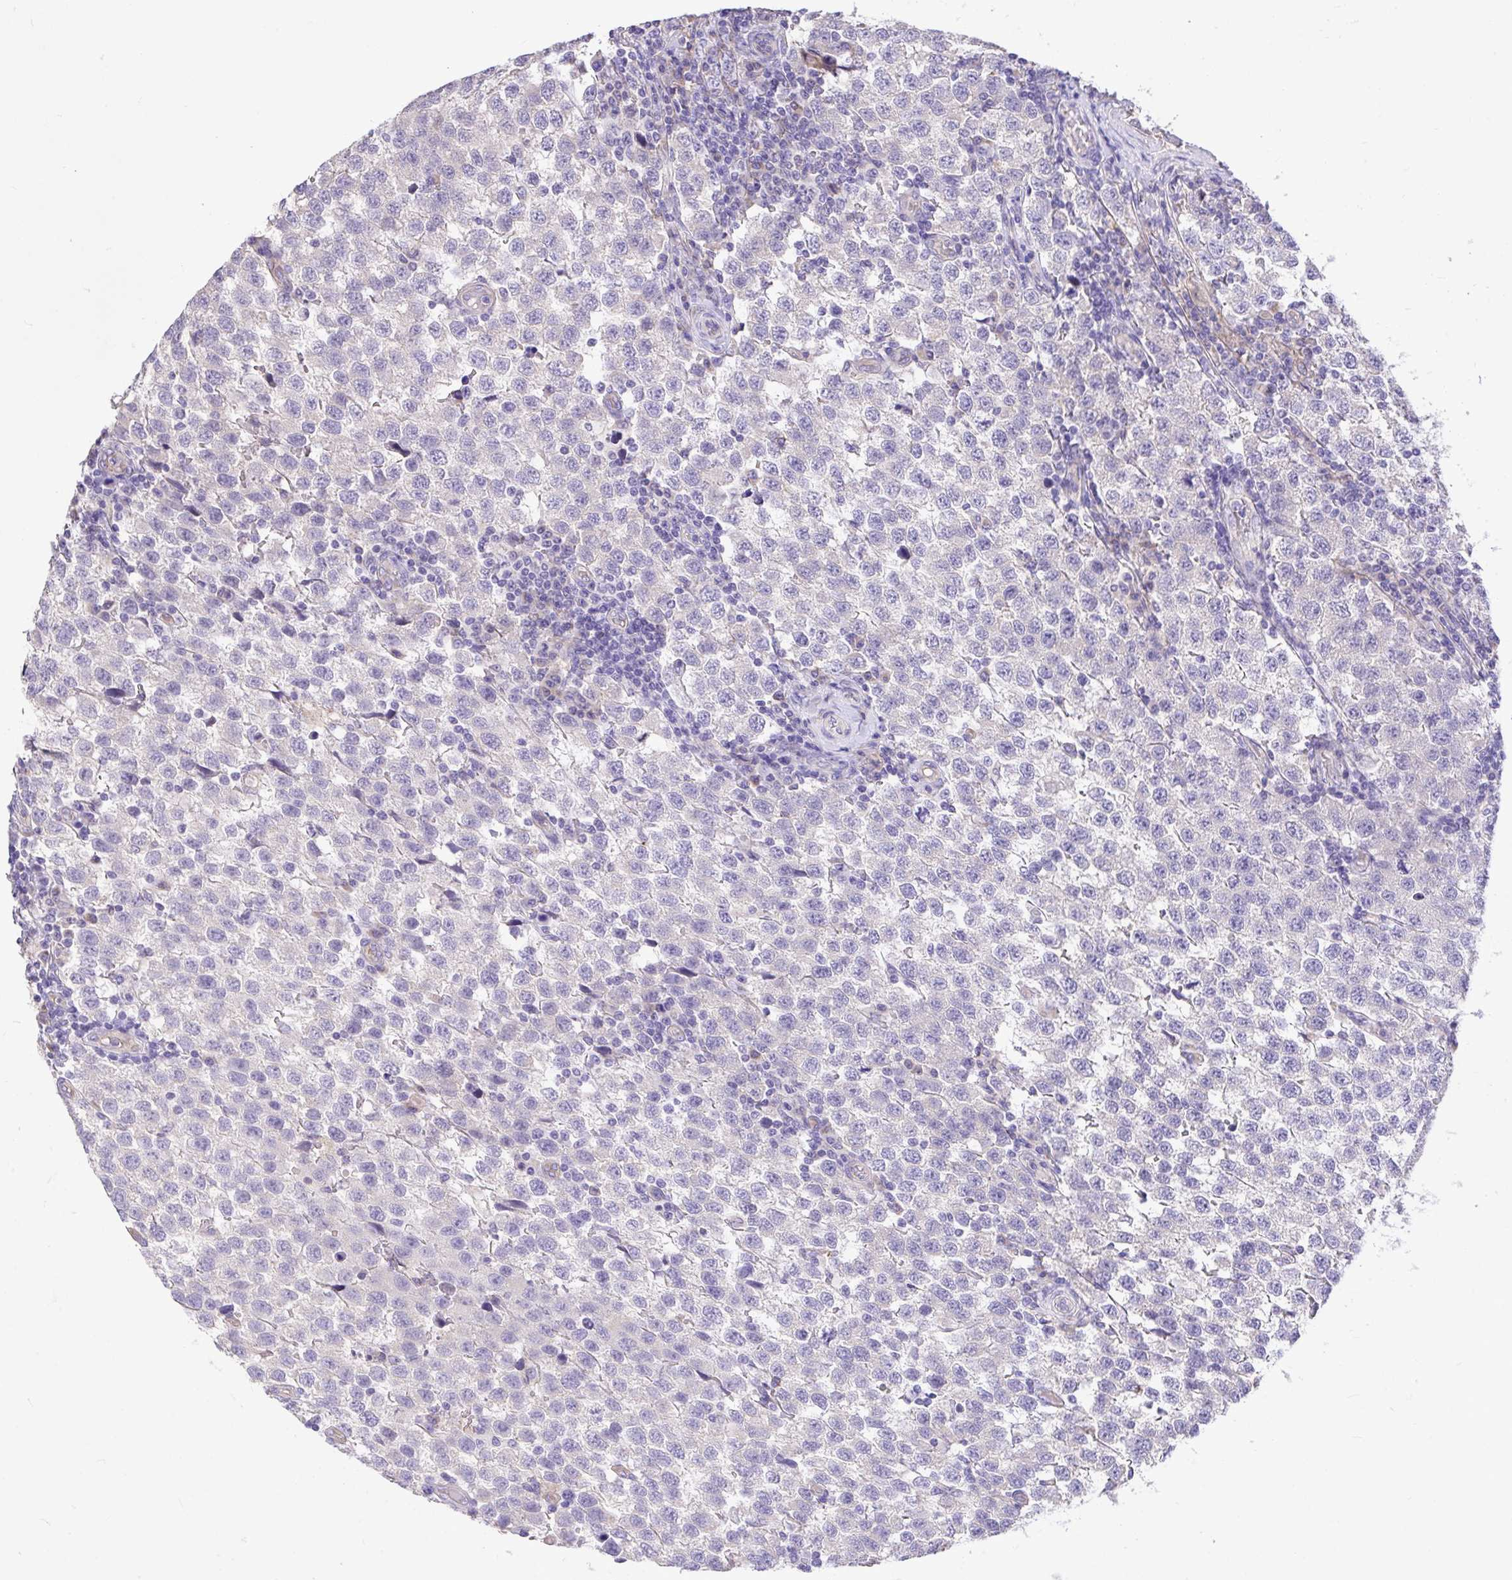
{"staining": {"intensity": "negative", "quantity": "none", "location": "none"}, "tissue": "testis cancer", "cell_type": "Tumor cells", "image_type": "cancer", "snomed": [{"axis": "morphology", "description": "Seminoma, NOS"}, {"axis": "topography", "description": "Testis"}], "caption": "This is an immunohistochemistry histopathology image of seminoma (testis). There is no staining in tumor cells.", "gene": "MPC2", "patient": {"sex": "male", "age": 34}}